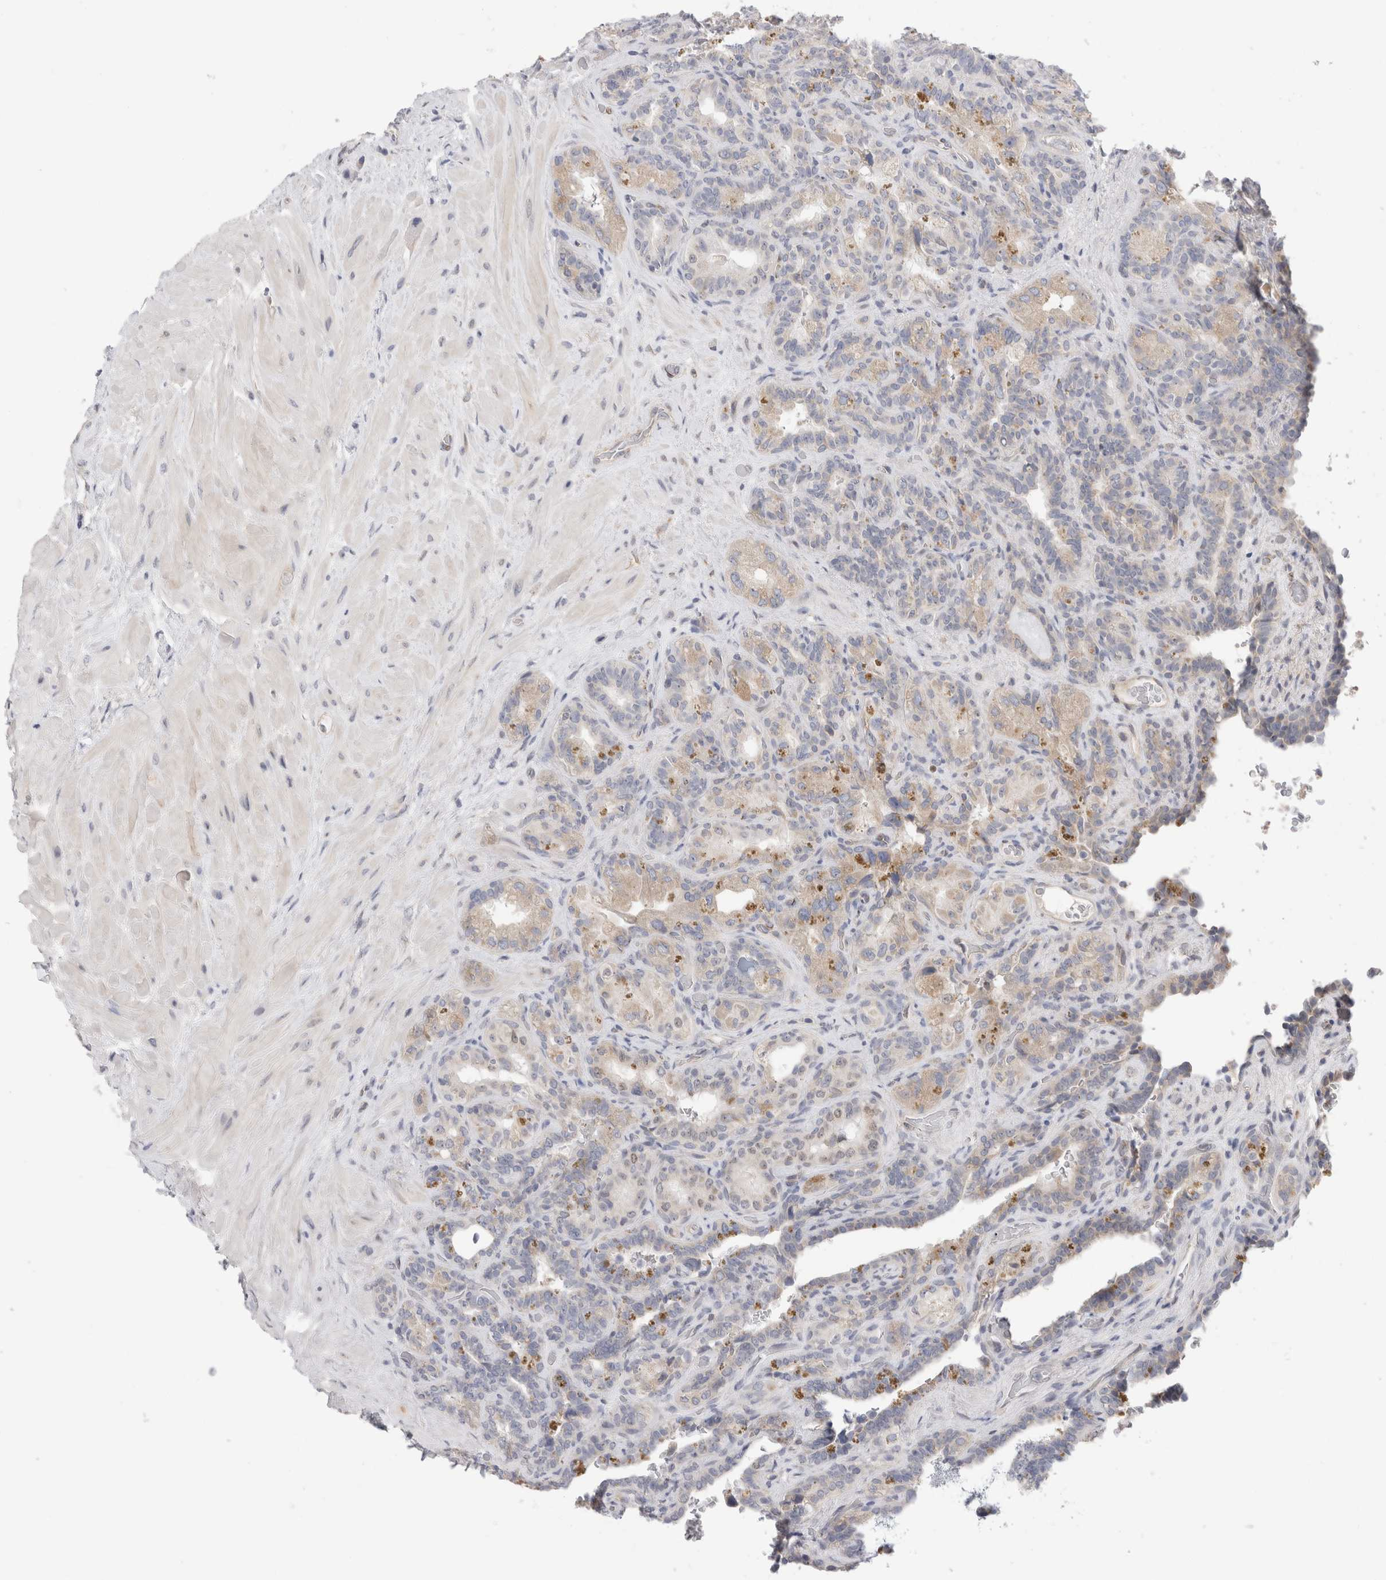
{"staining": {"intensity": "weak", "quantity": "25%-75%", "location": "cytoplasmic/membranous"}, "tissue": "seminal vesicle", "cell_type": "Glandular cells", "image_type": "normal", "snomed": [{"axis": "morphology", "description": "Normal tissue, NOS"}, {"axis": "topography", "description": "Prostate"}, {"axis": "topography", "description": "Seminal veicle"}], "caption": "Protein expression analysis of normal seminal vesicle displays weak cytoplasmic/membranous expression in approximately 25%-75% of glandular cells. Nuclei are stained in blue.", "gene": "SYTL5", "patient": {"sex": "male", "age": 67}}